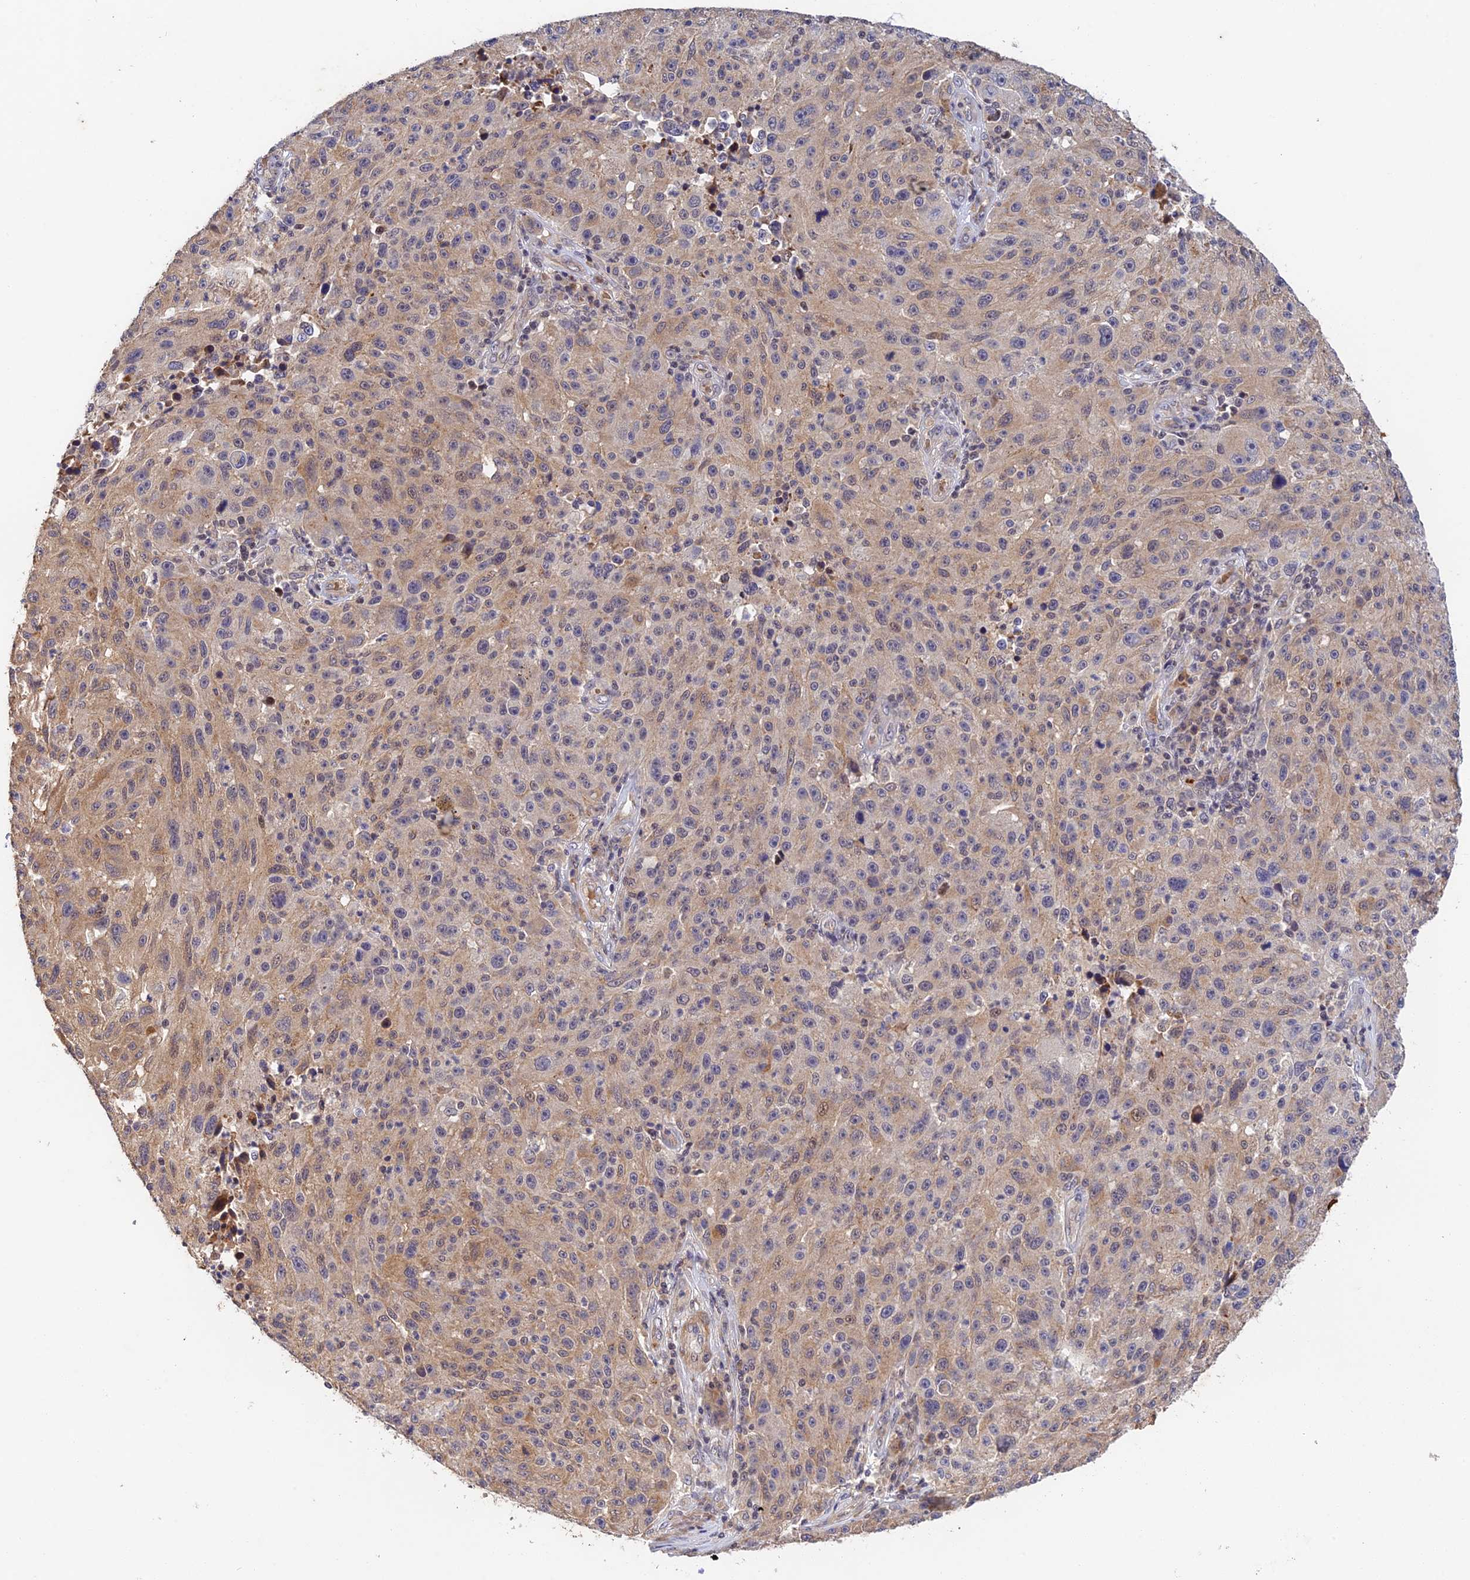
{"staining": {"intensity": "weak", "quantity": "25%-75%", "location": "cytoplasmic/membranous"}, "tissue": "melanoma", "cell_type": "Tumor cells", "image_type": "cancer", "snomed": [{"axis": "morphology", "description": "Malignant melanoma, NOS"}, {"axis": "topography", "description": "Skin"}], "caption": "This is a micrograph of immunohistochemistry staining of malignant melanoma, which shows weak expression in the cytoplasmic/membranous of tumor cells.", "gene": "CWH43", "patient": {"sex": "male", "age": 53}}